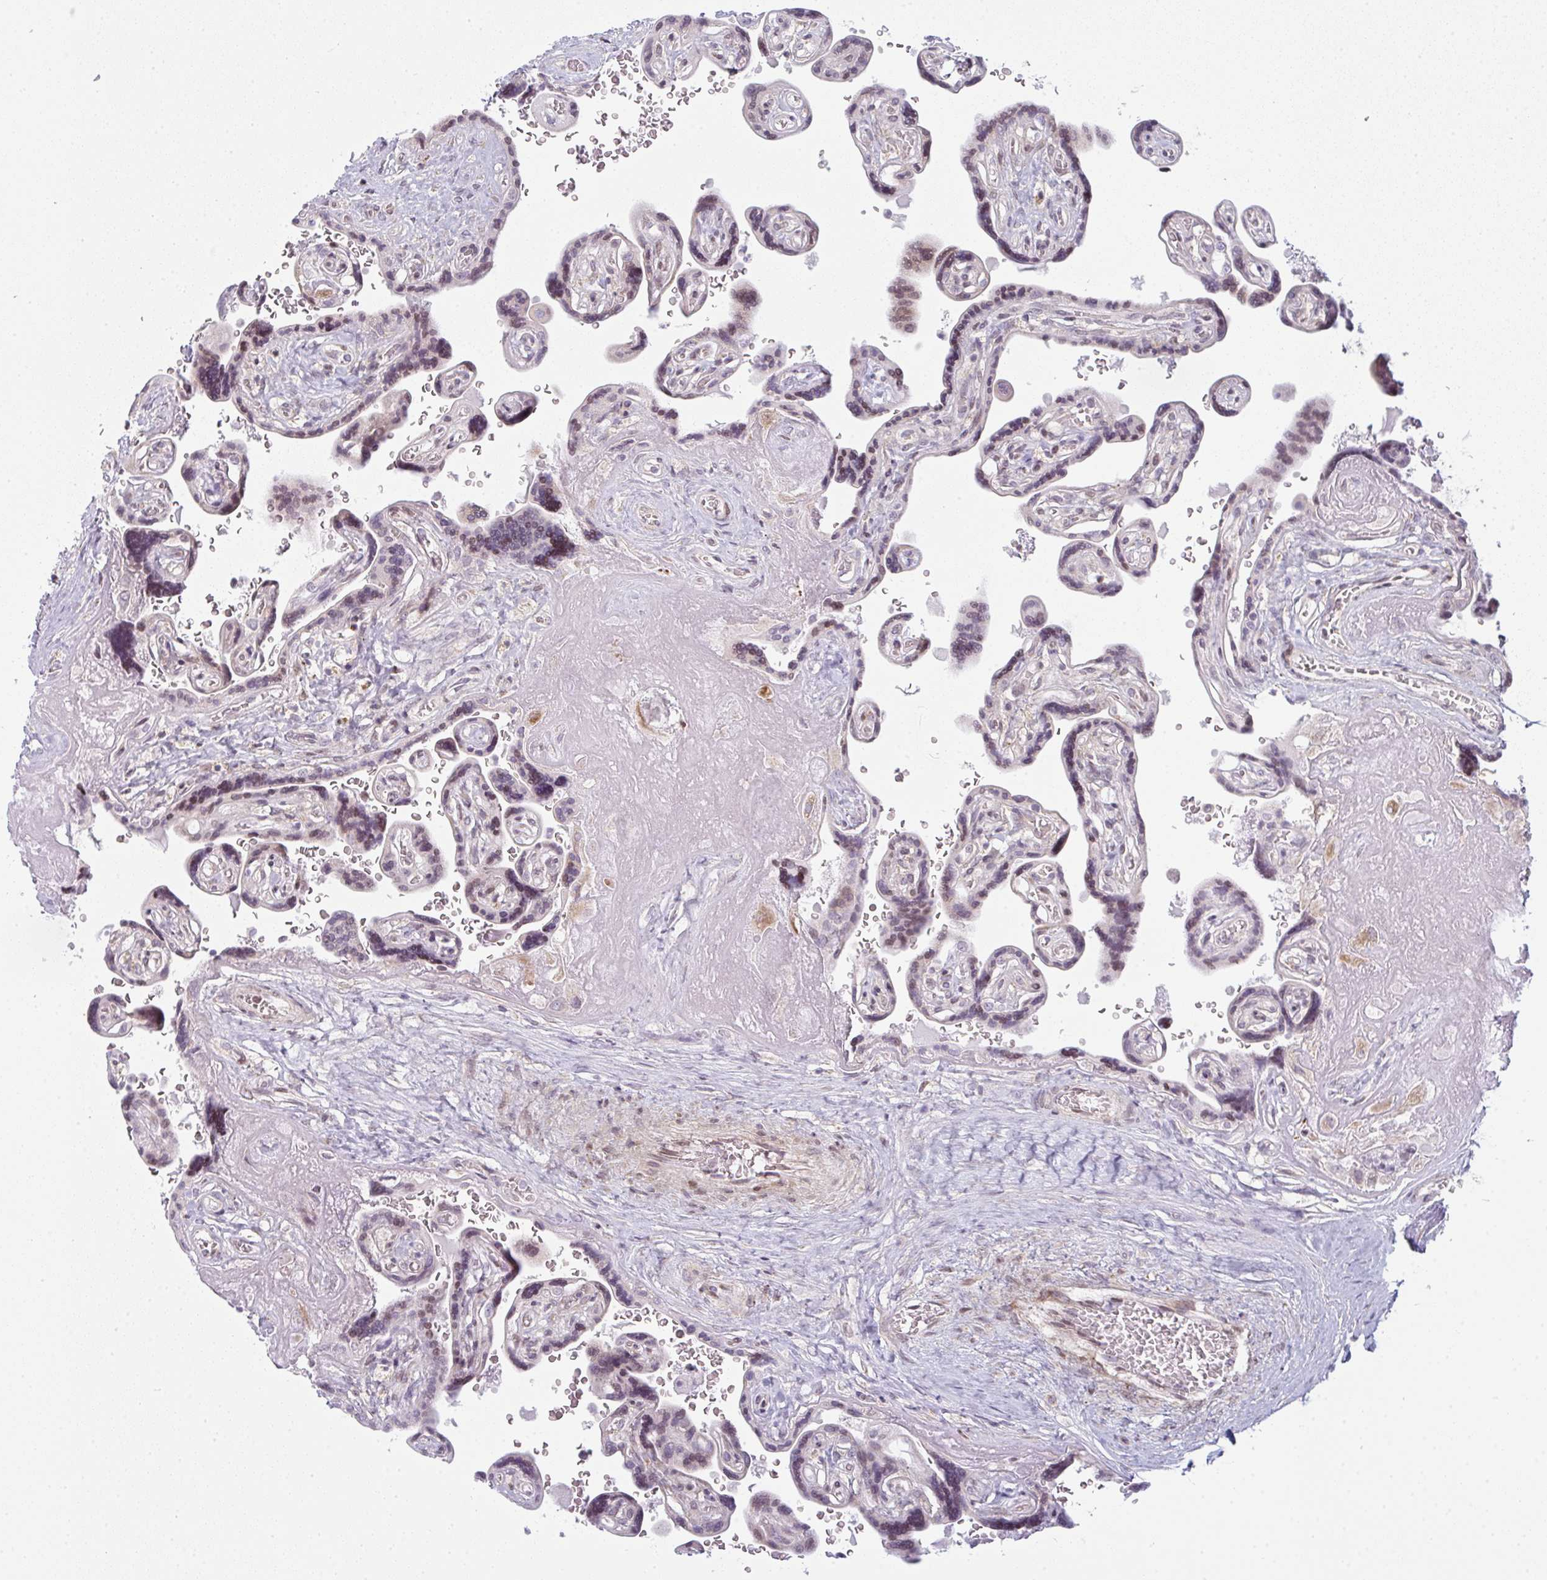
{"staining": {"intensity": "weak", "quantity": "25%-75%", "location": "cytoplasmic/membranous"}, "tissue": "placenta", "cell_type": "Decidual cells", "image_type": "normal", "snomed": [{"axis": "morphology", "description": "Normal tissue, NOS"}, {"axis": "topography", "description": "Placenta"}], "caption": "Immunohistochemical staining of benign placenta exhibits weak cytoplasmic/membranous protein staining in approximately 25%-75% of decidual cells.", "gene": "TMEM237", "patient": {"sex": "female", "age": 32}}